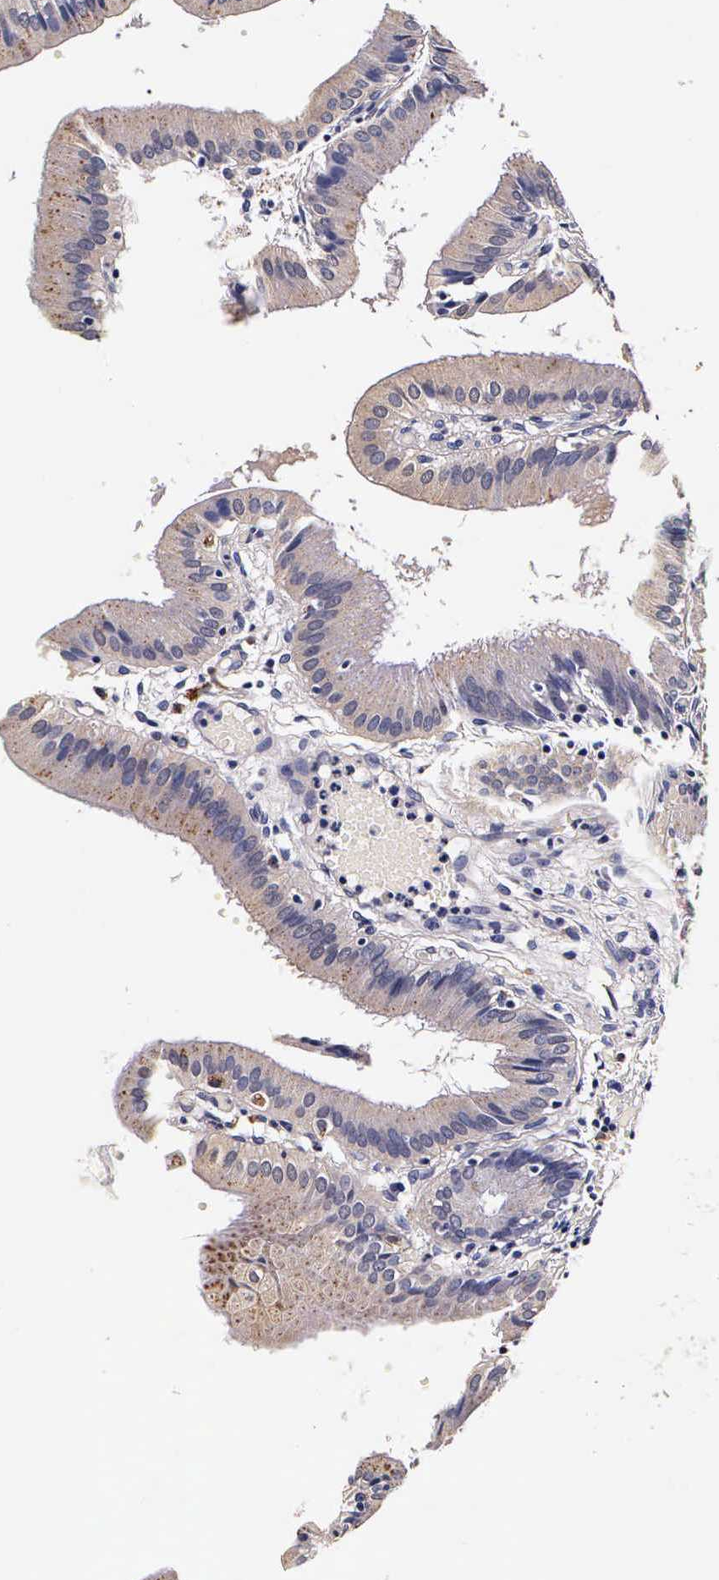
{"staining": {"intensity": "moderate", "quantity": "25%-75%", "location": "cytoplasmic/membranous"}, "tissue": "gallbladder", "cell_type": "Glandular cells", "image_type": "normal", "snomed": [{"axis": "morphology", "description": "Normal tissue, NOS"}, {"axis": "topography", "description": "Gallbladder"}], "caption": "Gallbladder stained with immunohistochemistry (IHC) shows moderate cytoplasmic/membranous expression in about 25%-75% of glandular cells.", "gene": "CTSB", "patient": {"sex": "male", "age": 28}}